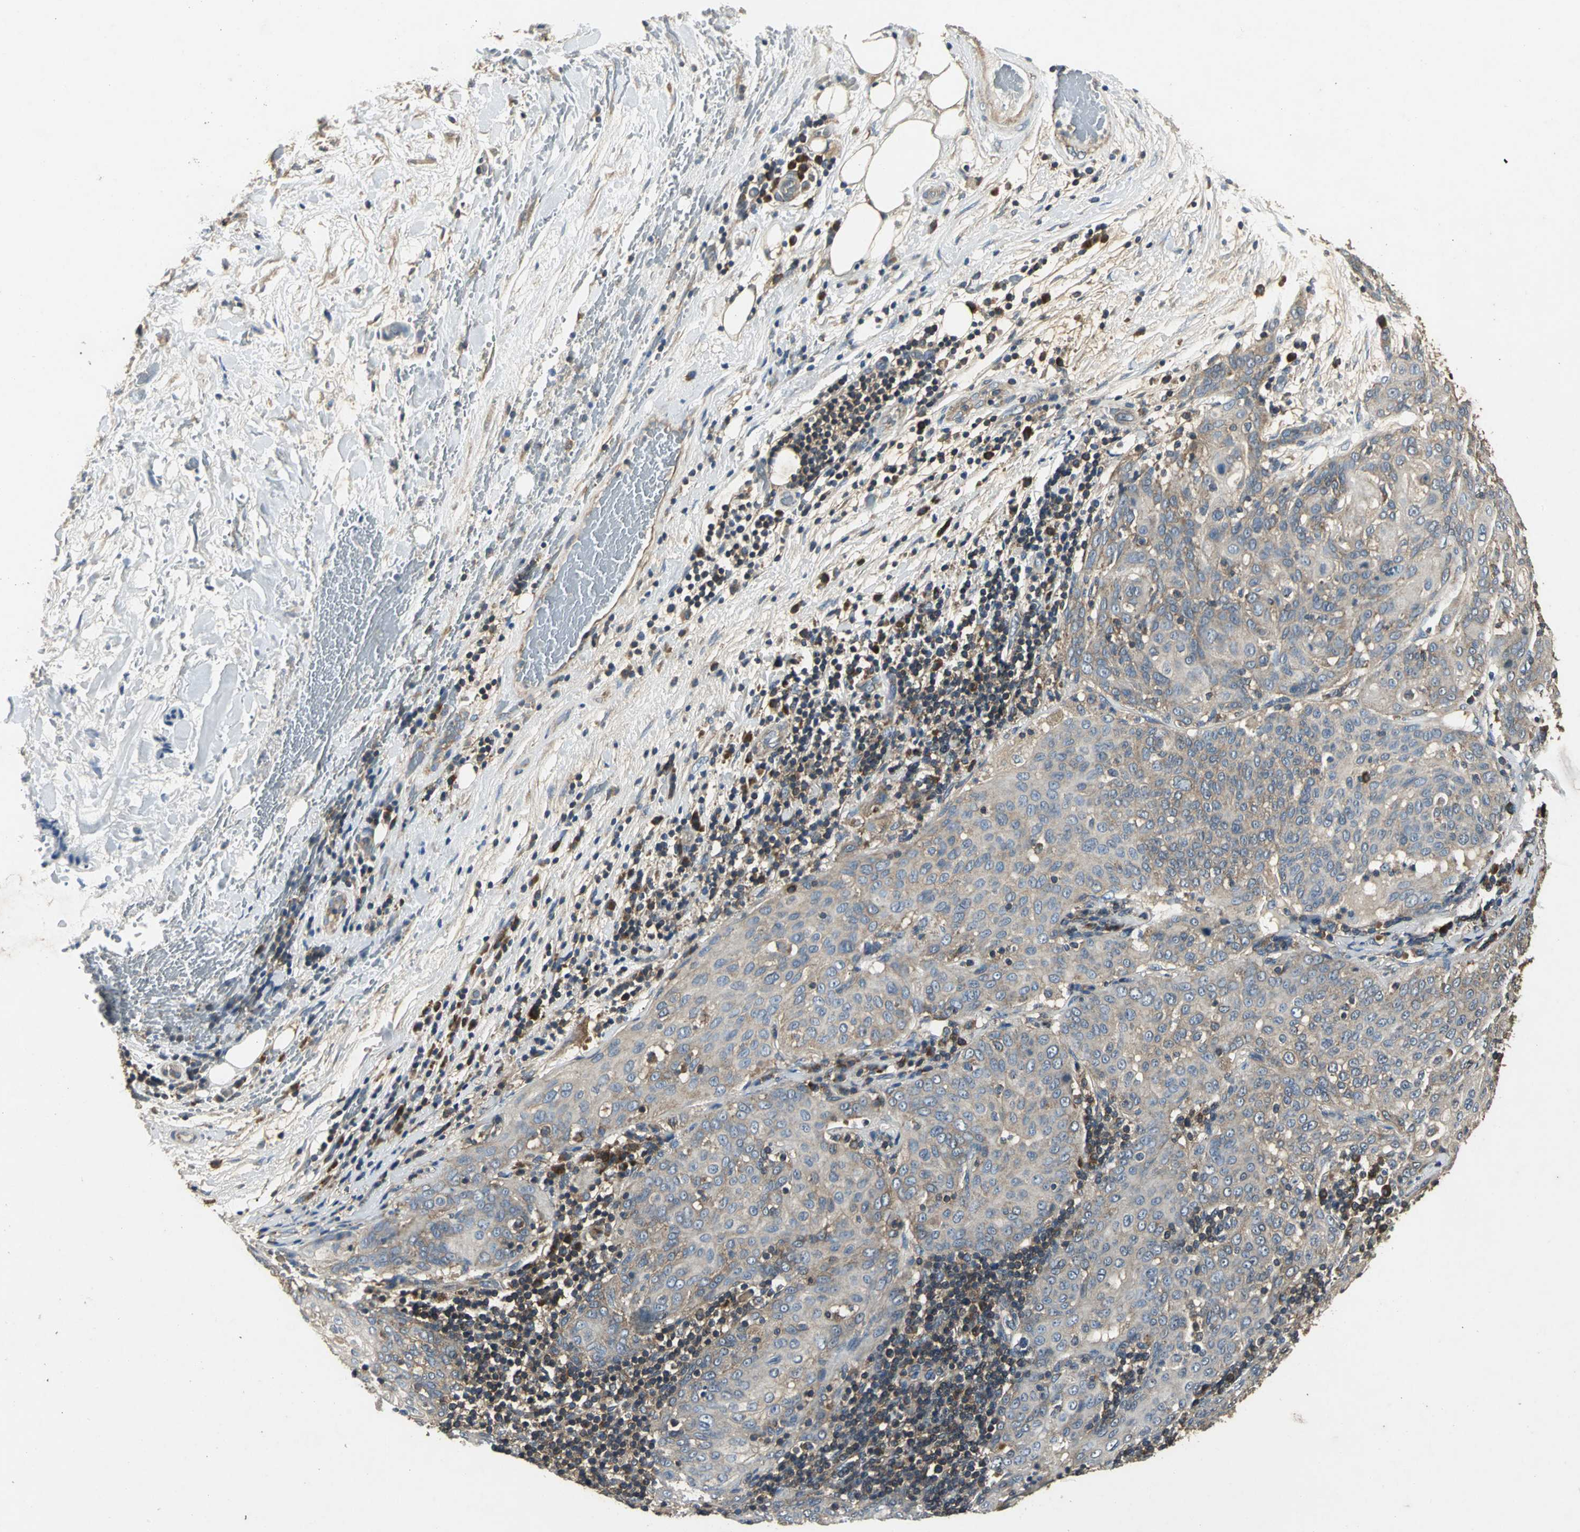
{"staining": {"intensity": "weak", "quantity": "25%-75%", "location": "cytoplasmic/membranous"}, "tissue": "lung cancer", "cell_type": "Tumor cells", "image_type": "cancer", "snomed": [{"axis": "morphology", "description": "Inflammation, NOS"}, {"axis": "morphology", "description": "Squamous cell carcinoma, NOS"}, {"axis": "topography", "description": "Lymph node"}, {"axis": "topography", "description": "Soft tissue"}, {"axis": "topography", "description": "Lung"}], "caption": "This histopathology image shows squamous cell carcinoma (lung) stained with immunohistochemistry to label a protein in brown. The cytoplasmic/membranous of tumor cells show weak positivity for the protein. Nuclei are counter-stained blue.", "gene": "IRF3", "patient": {"sex": "male", "age": 66}}